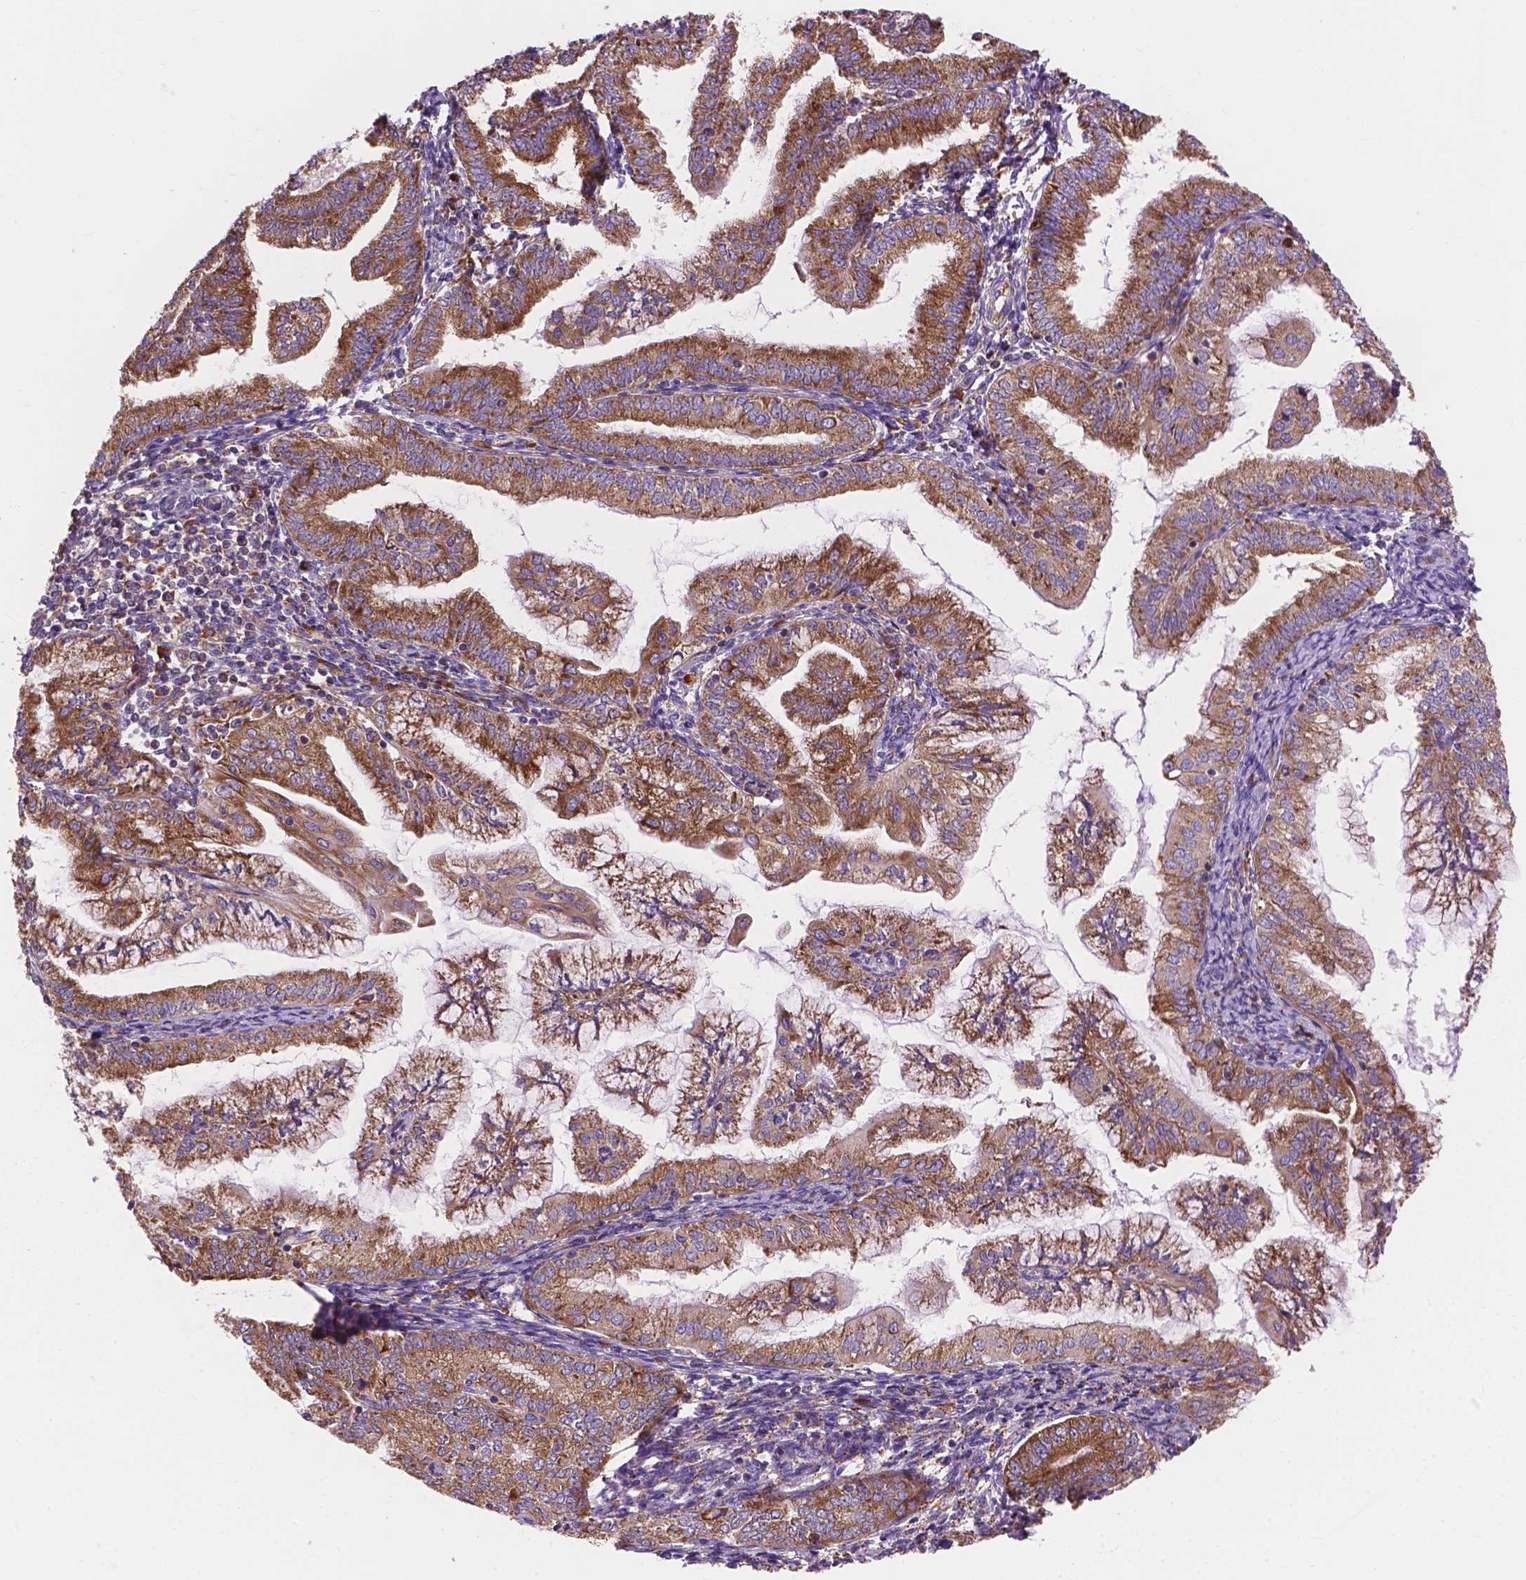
{"staining": {"intensity": "moderate", "quantity": ">75%", "location": "cytoplasmic/membranous"}, "tissue": "endometrial cancer", "cell_type": "Tumor cells", "image_type": "cancer", "snomed": [{"axis": "morphology", "description": "Adenocarcinoma, NOS"}, {"axis": "topography", "description": "Endometrium"}], "caption": "Endometrial cancer tissue exhibits moderate cytoplasmic/membranous staining in about >75% of tumor cells, visualized by immunohistochemistry. The protein is stained brown, and the nuclei are stained in blue (DAB IHC with brightfield microscopy, high magnification).", "gene": "RPL37A", "patient": {"sex": "female", "age": 55}}